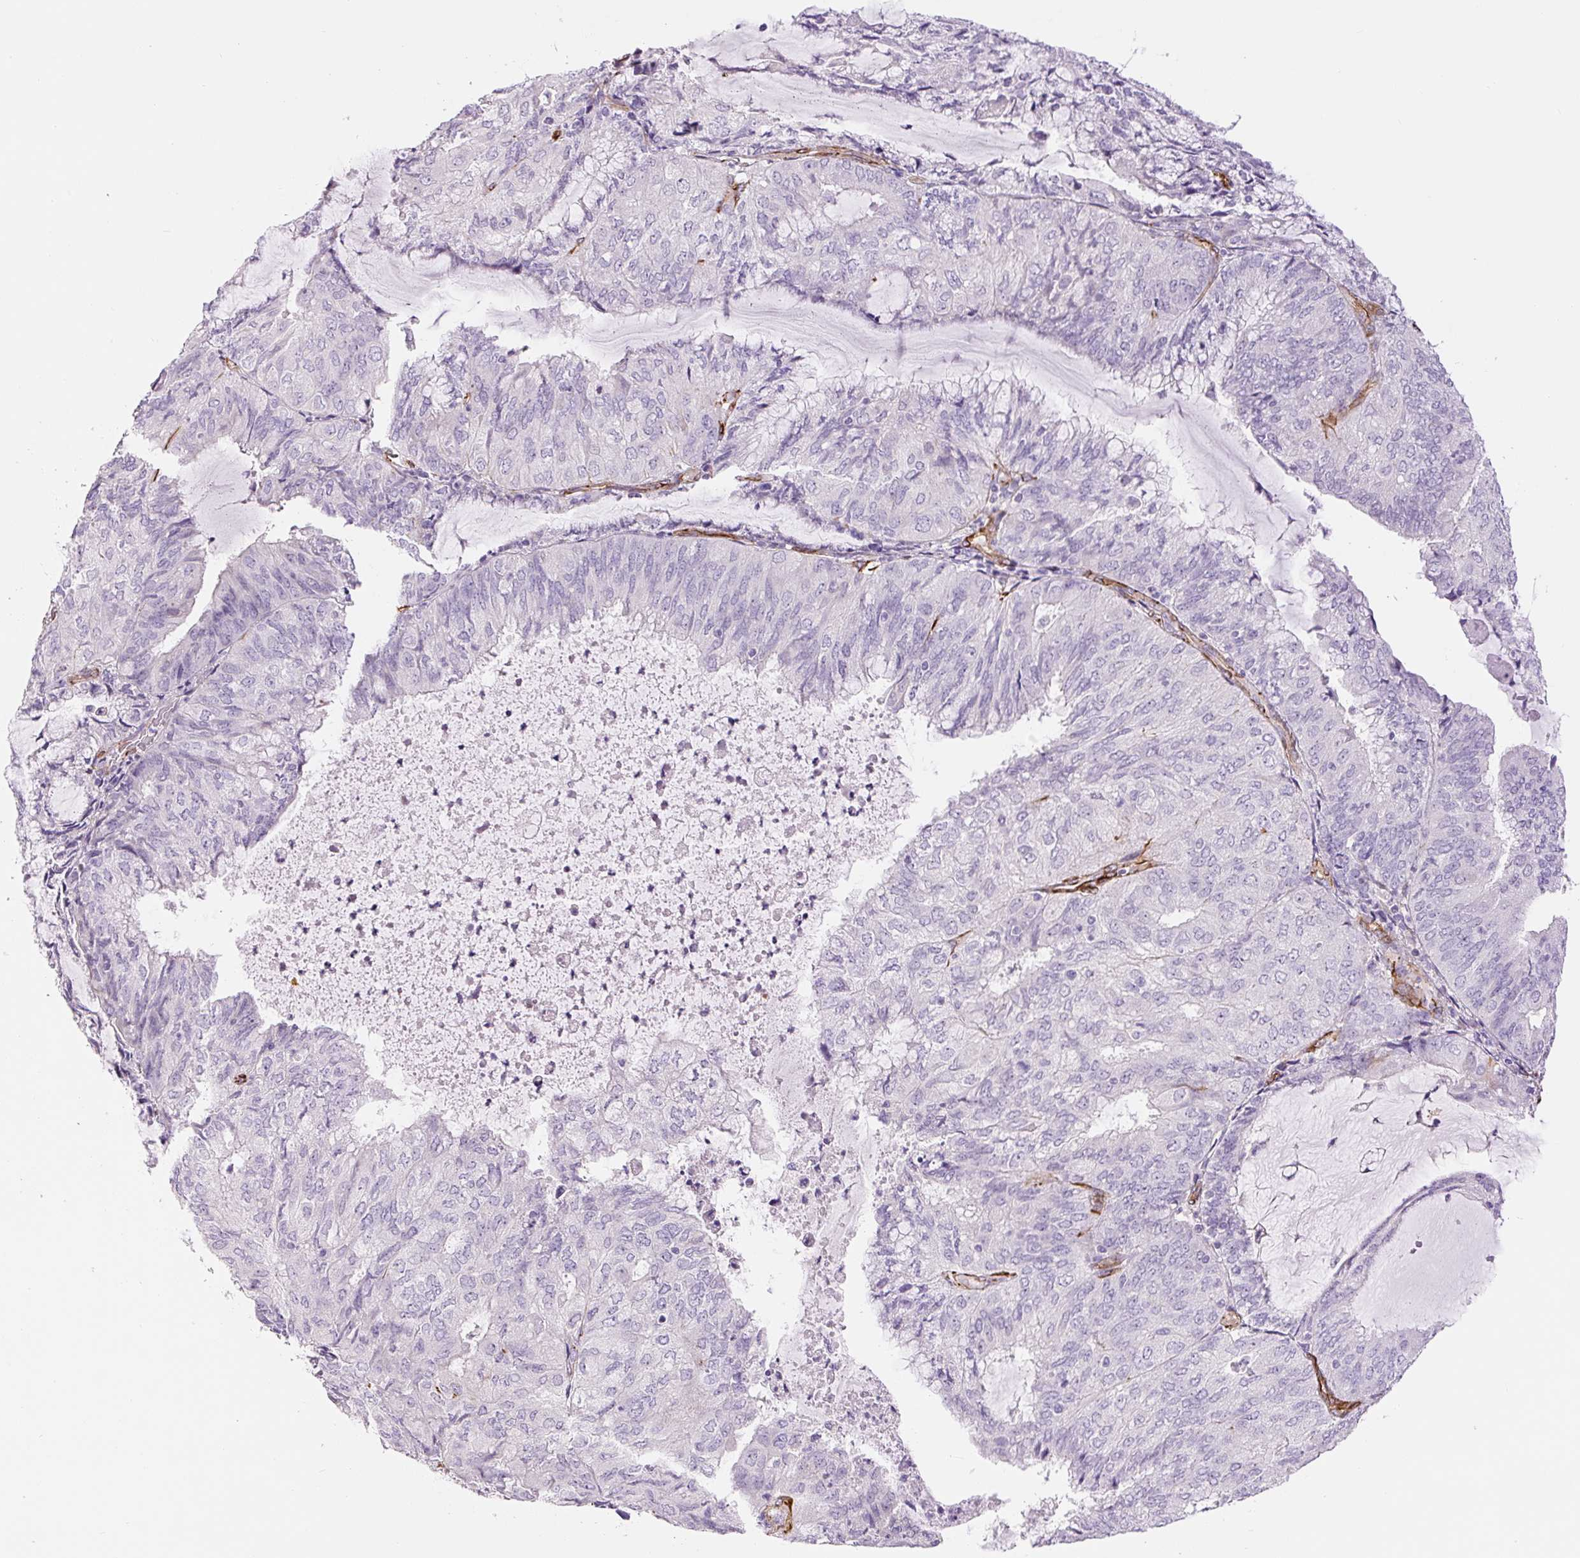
{"staining": {"intensity": "negative", "quantity": "none", "location": "none"}, "tissue": "endometrial cancer", "cell_type": "Tumor cells", "image_type": "cancer", "snomed": [{"axis": "morphology", "description": "Adenocarcinoma, NOS"}, {"axis": "topography", "description": "Endometrium"}], "caption": "The histopathology image reveals no staining of tumor cells in endometrial adenocarcinoma.", "gene": "NES", "patient": {"sex": "female", "age": 81}}